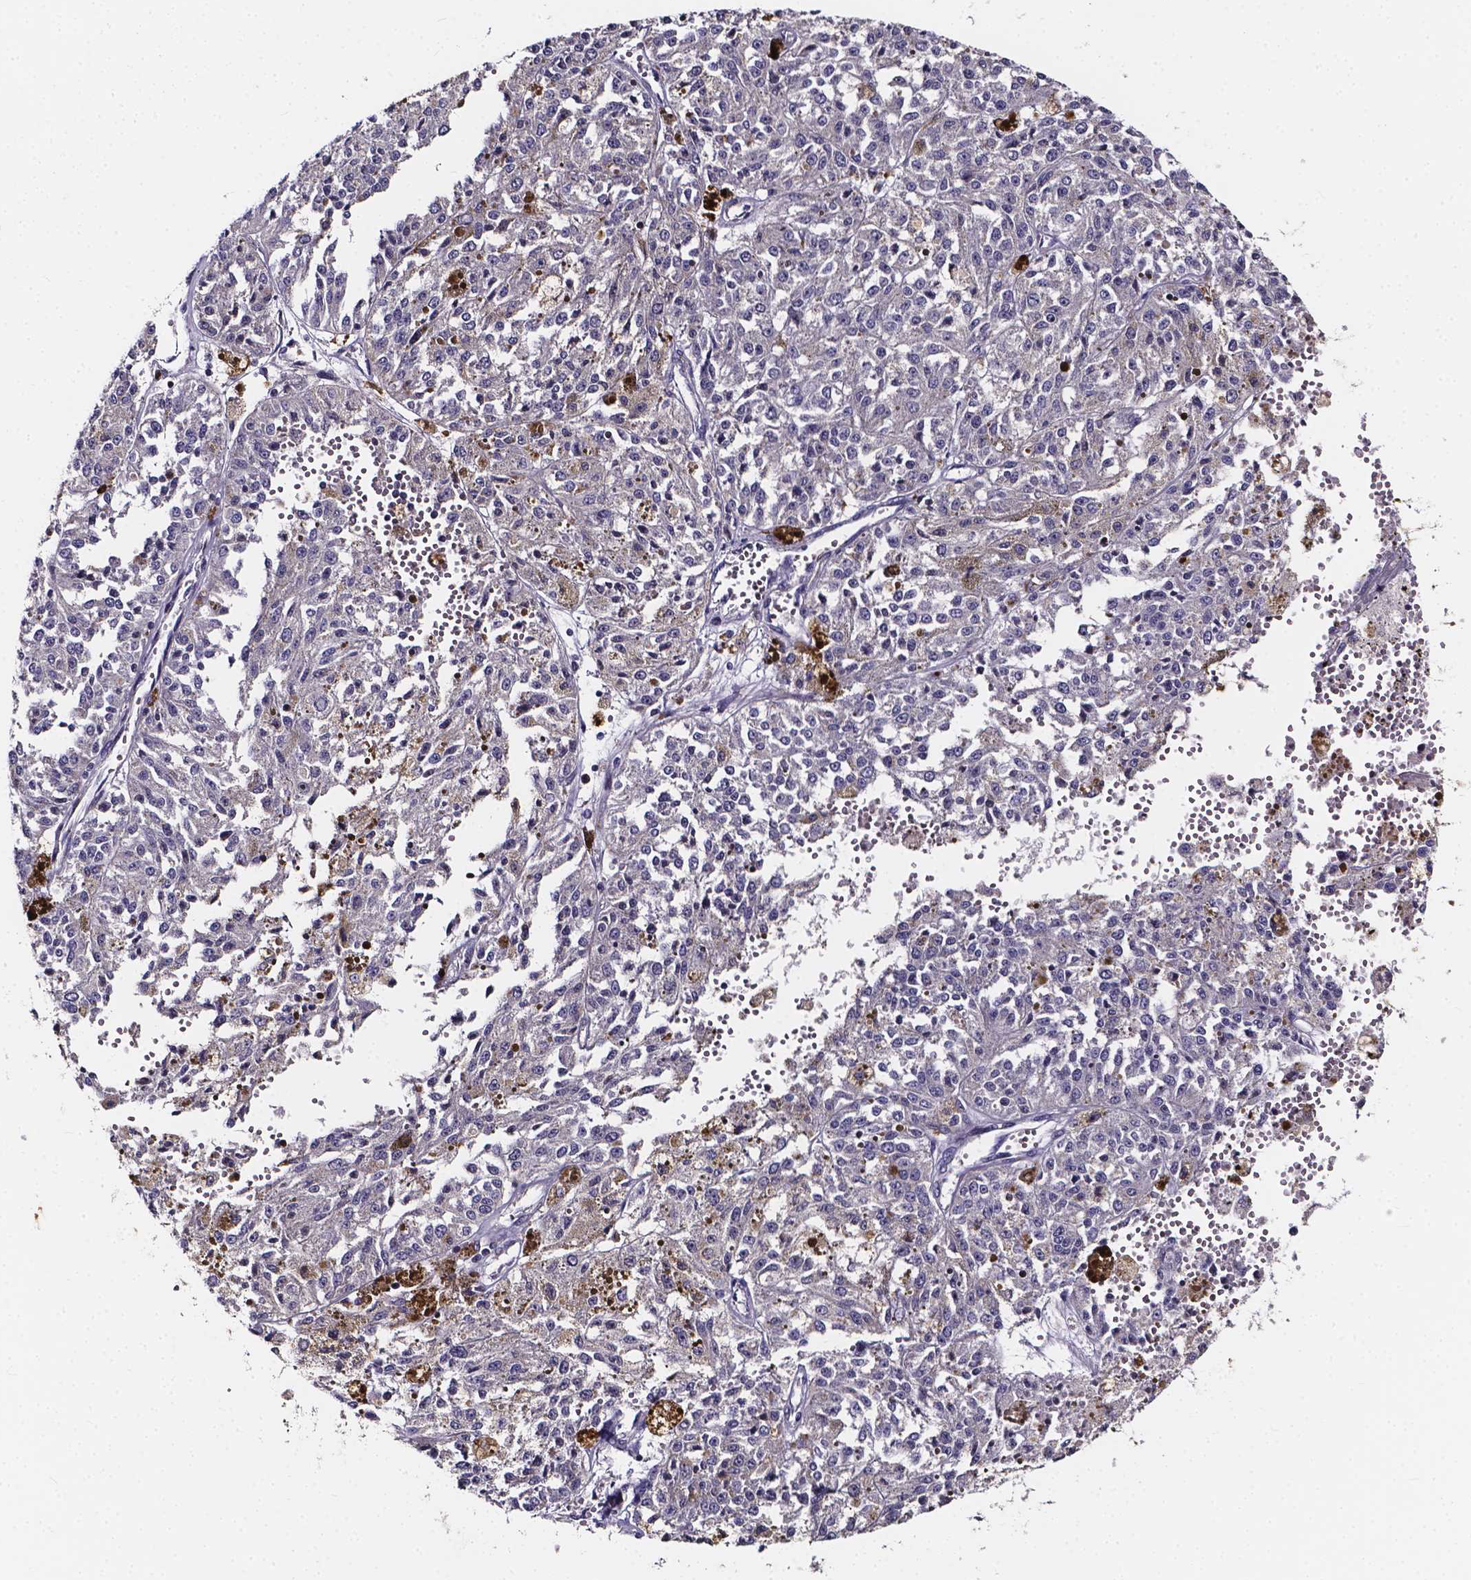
{"staining": {"intensity": "negative", "quantity": "none", "location": "none"}, "tissue": "melanoma", "cell_type": "Tumor cells", "image_type": "cancer", "snomed": [{"axis": "morphology", "description": "Malignant melanoma, Metastatic site"}, {"axis": "topography", "description": "Lymph node"}], "caption": "DAB (3,3'-diaminobenzidine) immunohistochemical staining of human malignant melanoma (metastatic site) displays no significant expression in tumor cells.", "gene": "THEMIS", "patient": {"sex": "female", "age": 64}}